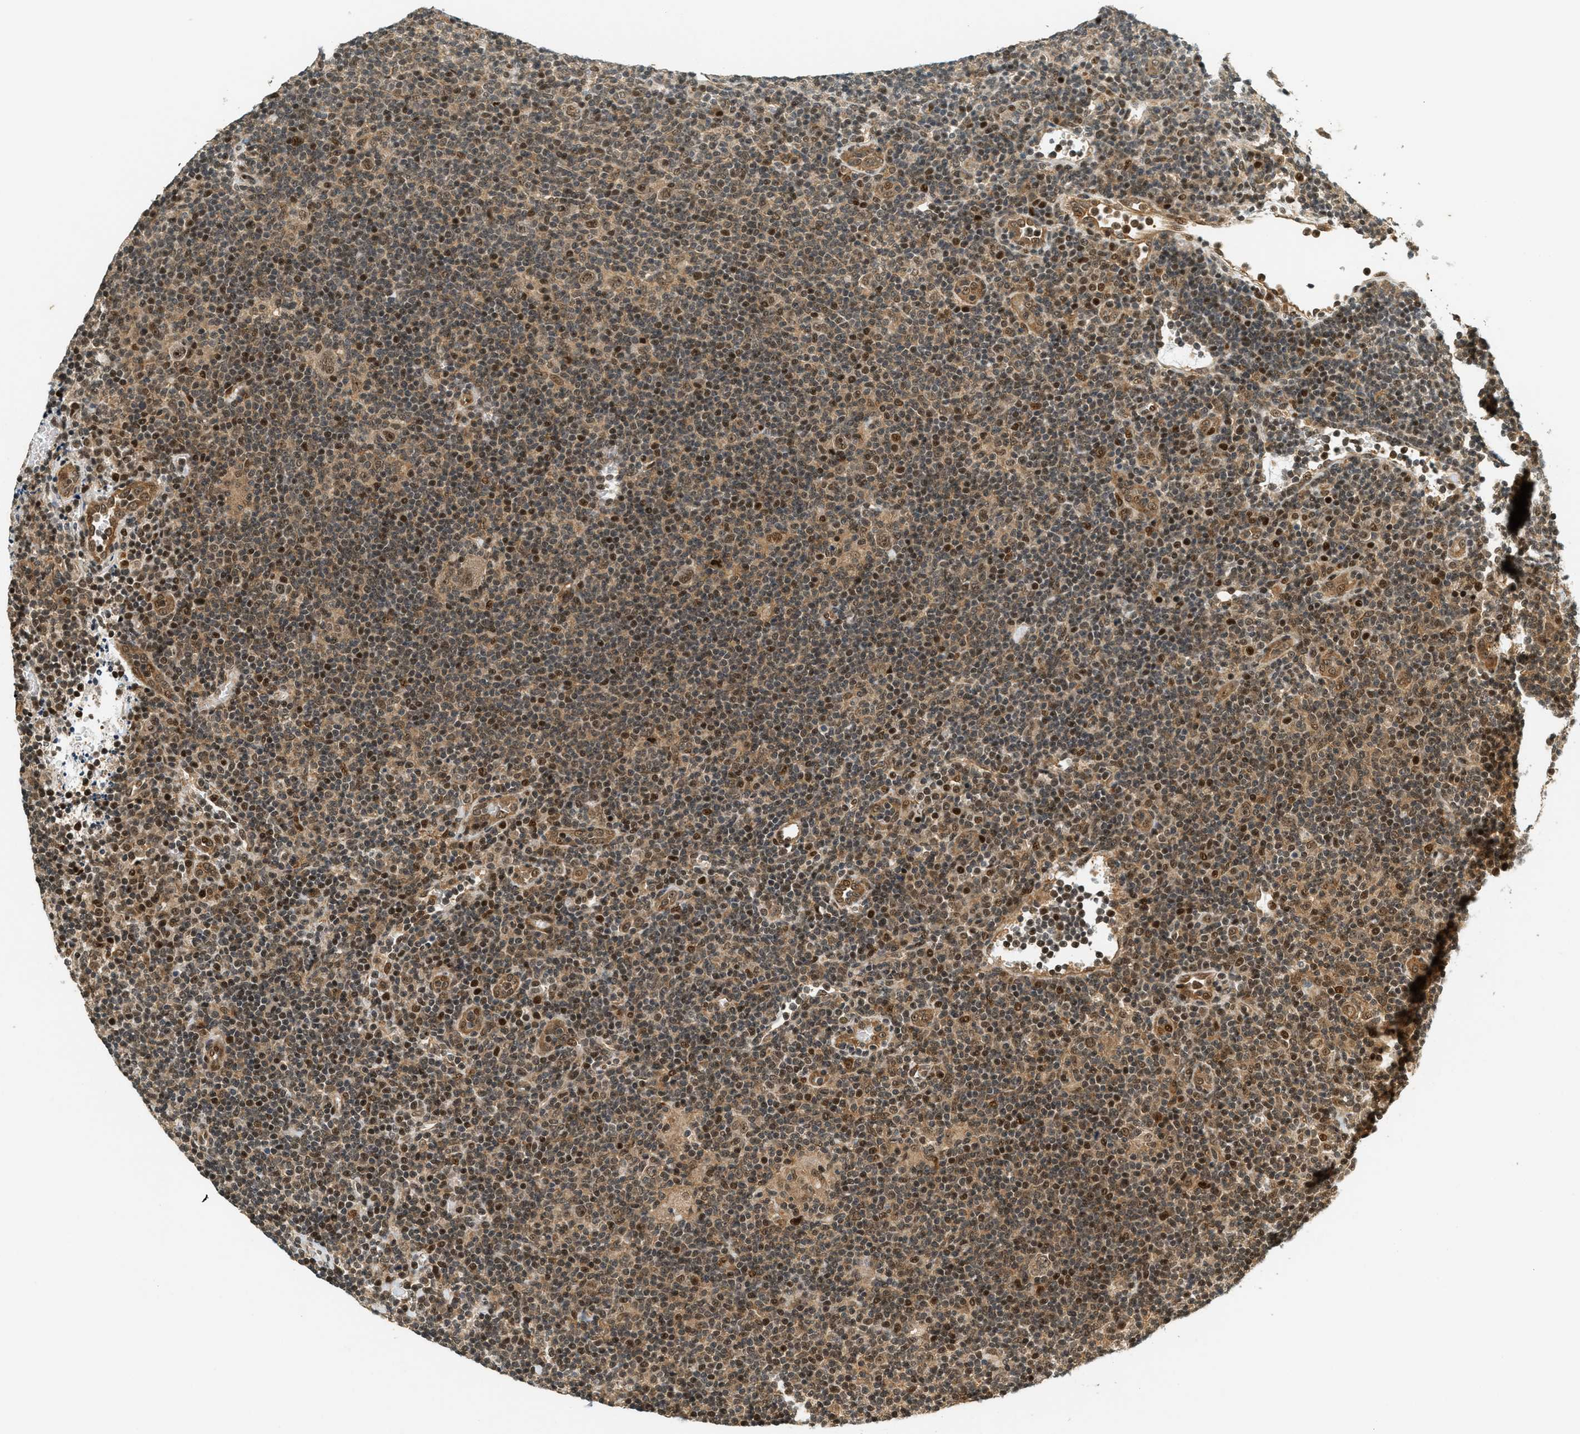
{"staining": {"intensity": "moderate", "quantity": ">75%", "location": "cytoplasmic/membranous,nuclear"}, "tissue": "lymphoma", "cell_type": "Tumor cells", "image_type": "cancer", "snomed": [{"axis": "morphology", "description": "Hodgkin's disease, NOS"}, {"axis": "topography", "description": "Lymph node"}], "caption": "The histopathology image reveals a brown stain indicating the presence of a protein in the cytoplasmic/membranous and nuclear of tumor cells in Hodgkin's disease. The protein of interest is stained brown, and the nuclei are stained in blue (DAB IHC with brightfield microscopy, high magnification).", "gene": "FOXM1", "patient": {"sex": "female", "age": 57}}